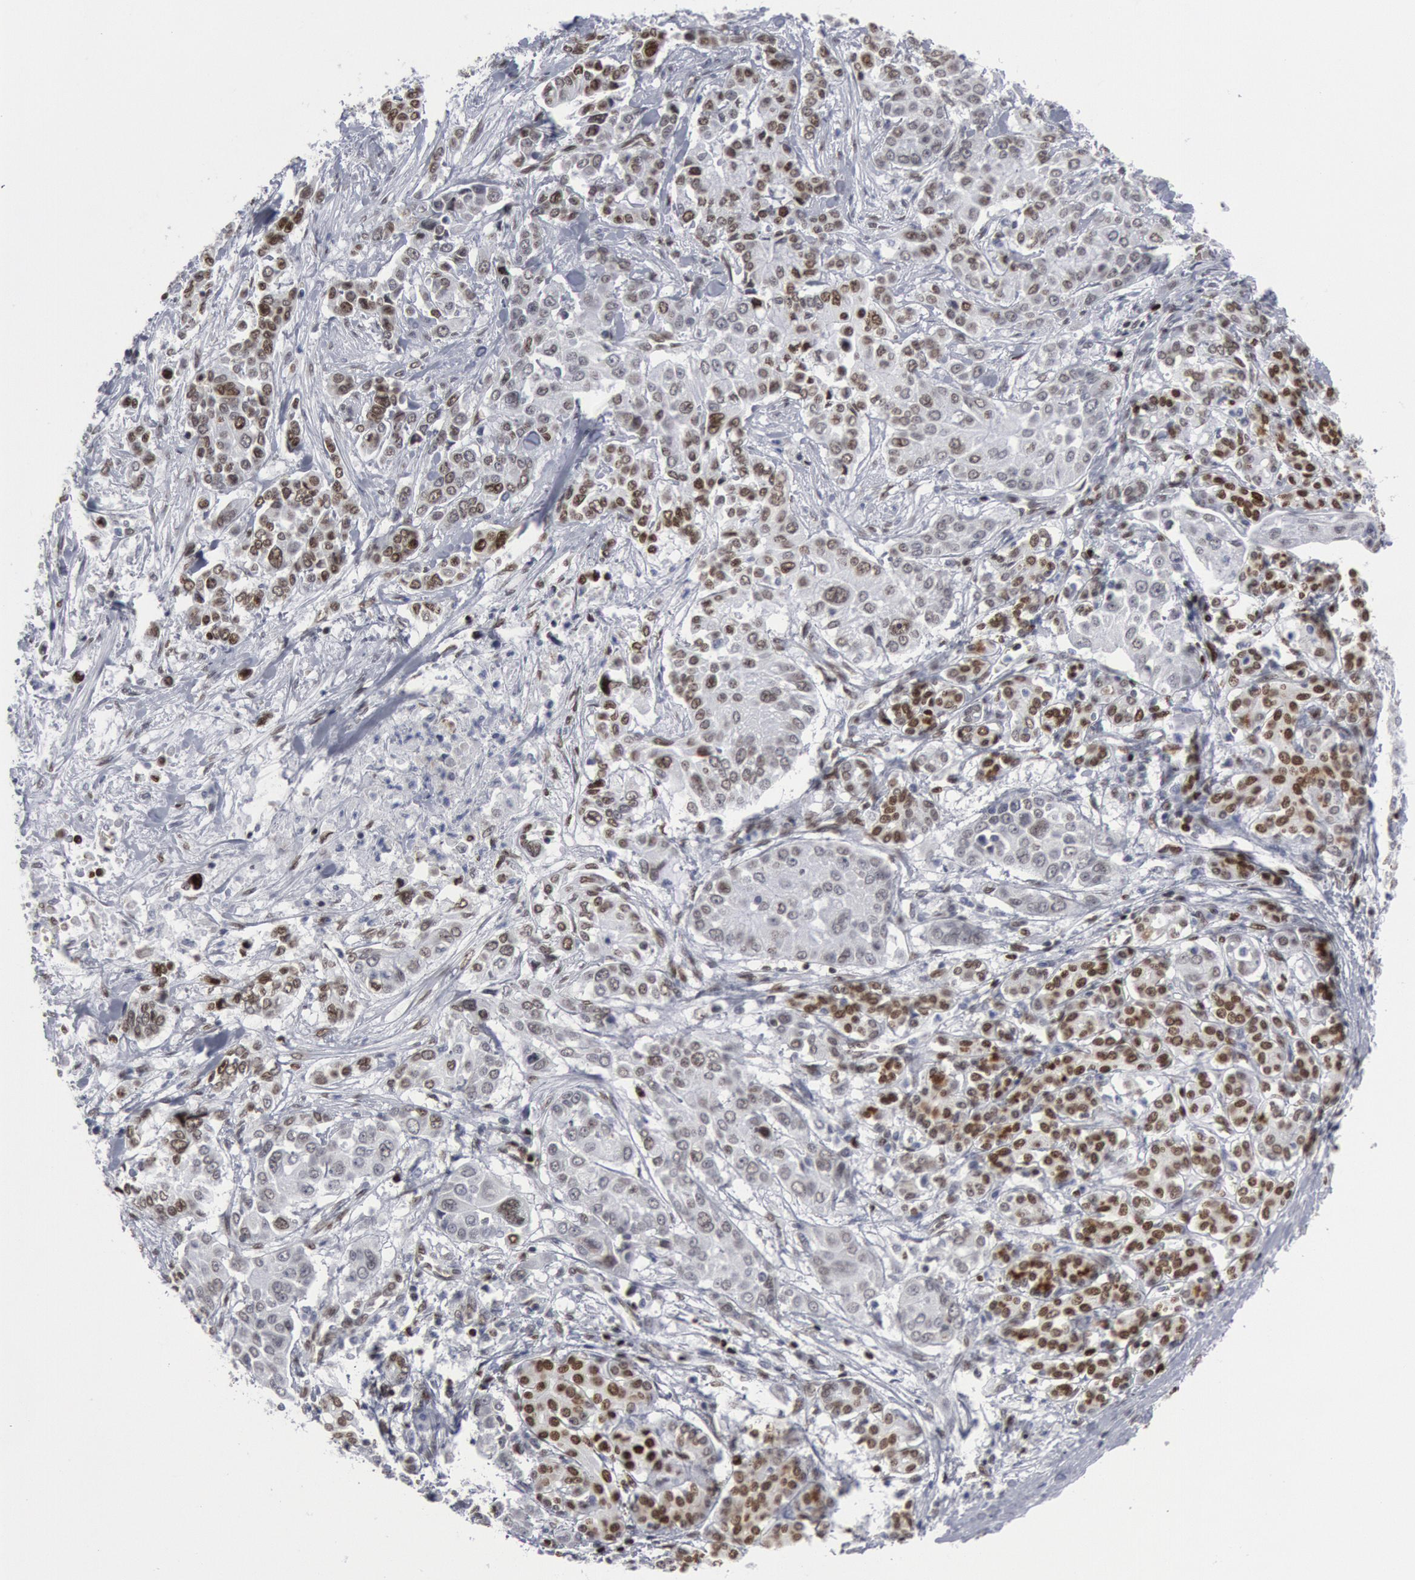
{"staining": {"intensity": "weak", "quantity": "<25%", "location": "nuclear"}, "tissue": "pancreatic cancer", "cell_type": "Tumor cells", "image_type": "cancer", "snomed": [{"axis": "morphology", "description": "Adenocarcinoma, NOS"}, {"axis": "topography", "description": "Pancreas"}], "caption": "The photomicrograph displays no significant staining in tumor cells of pancreatic adenocarcinoma. The staining is performed using DAB brown chromogen with nuclei counter-stained in using hematoxylin.", "gene": "MECP2", "patient": {"sex": "female", "age": 52}}